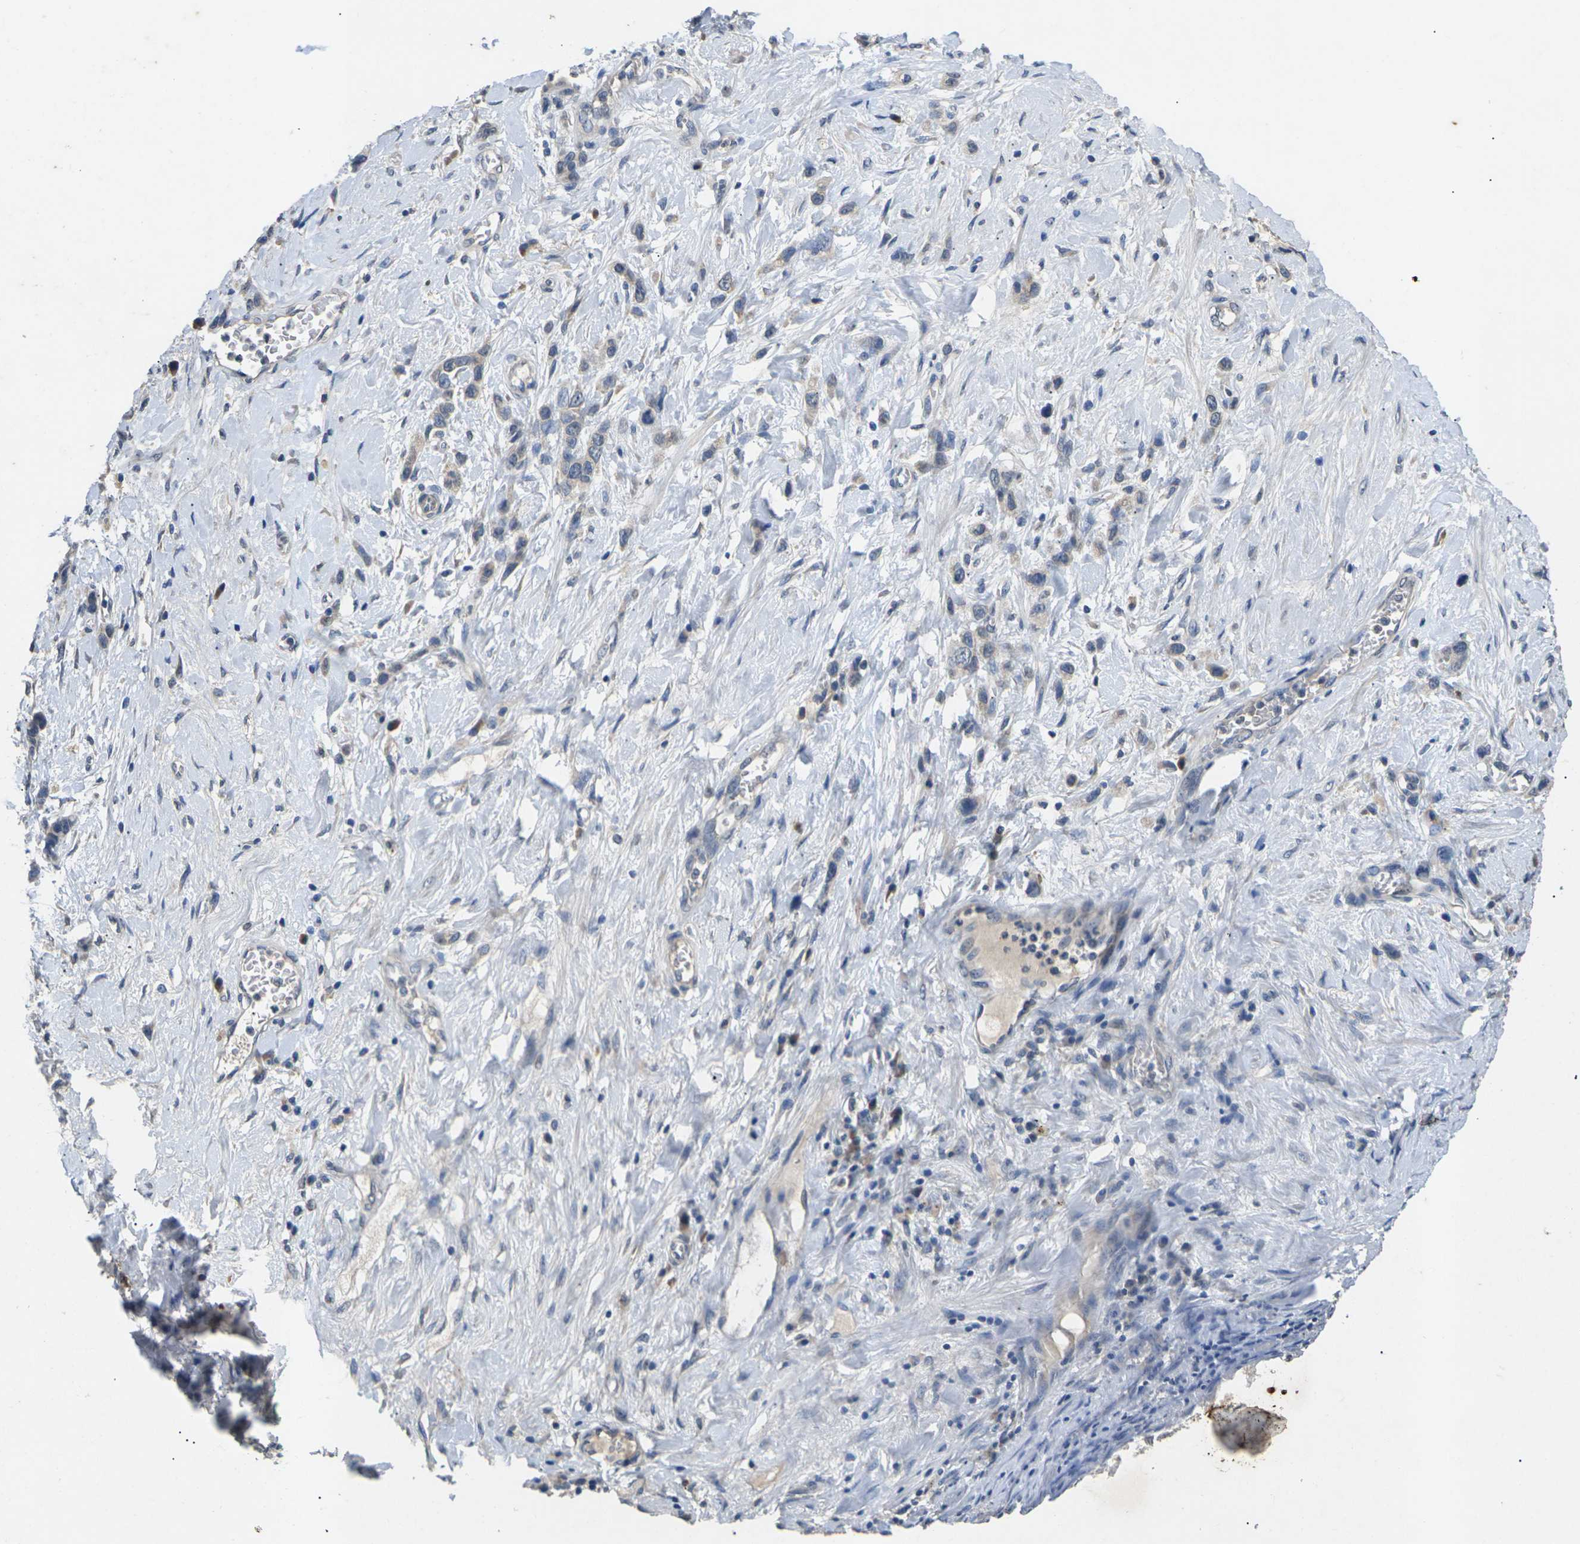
{"staining": {"intensity": "weak", "quantity": "<25%", "location": "cytoplasmic/membranous"}, "tissue": "stomach cancer", "cell_type": "Tumor cells", "image_type": "cancer", "snomed": [{"axis": "morphology", "description": "Adenocarcinoma, NOS"}, {"axis": "morphology", "description": "Adenocarcinoma, High grade"}, {"axis": "topography", "description": "Stomach, upper"}, {"axis": "topography", "description": "Stomach, lower"}], "caption": "Immunohistochemistry (IHC) of human stomach cancer demonstrates no expression in tumor cells. Brightfield microscopy of immunohistochemistry (IHC) stained with DAB (brown) and hematoxylin (blue), captured at high magnification.", "gene": "SLC2A2", "patient": {"sex": "female", "age": 65}}